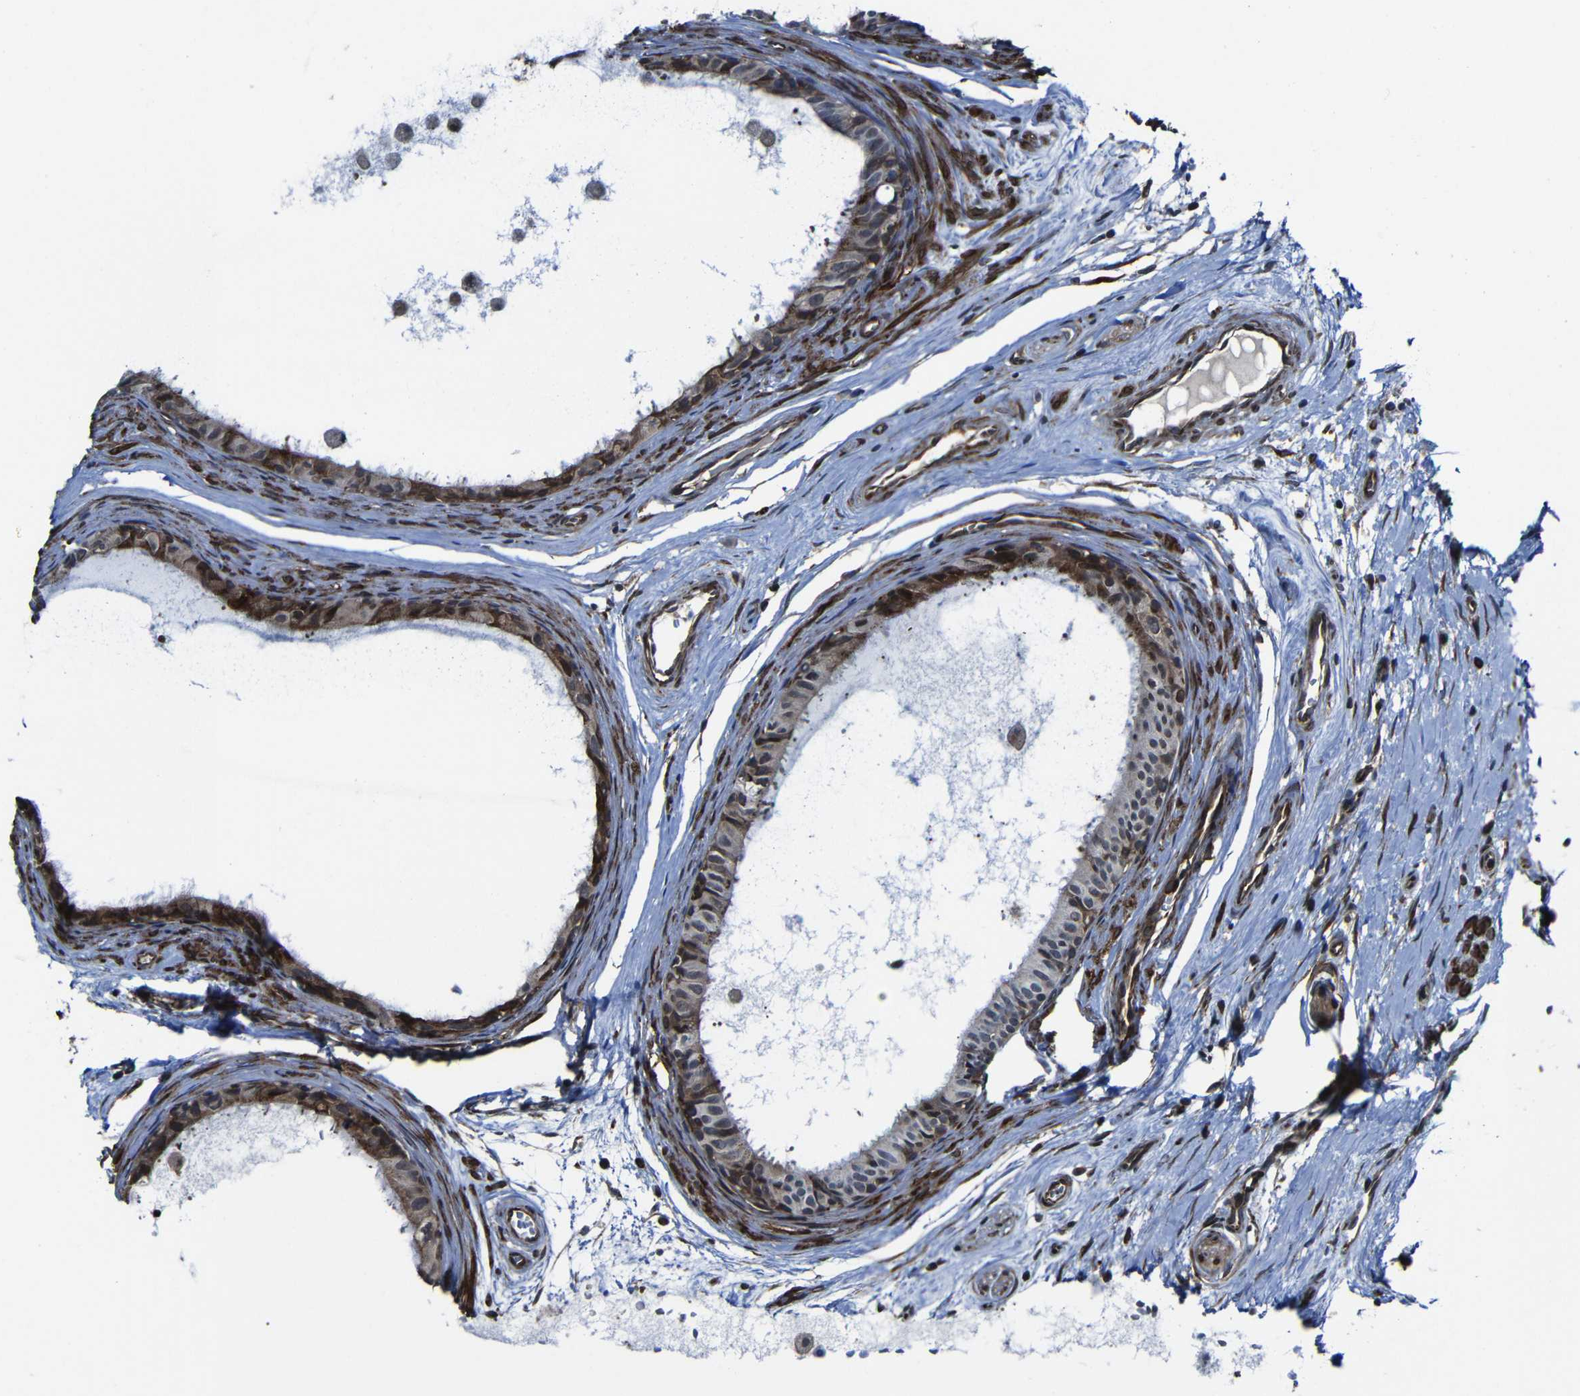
{"staining": {"intensity": "moderate", "quantity": ">75%", "location": "cytoplasmic/membranous"}, "tissue": "epididymis", "cell_type": "Glandular cells", "image_type": "normal", "snomed": [{"axis": "morphology", "description": "Normal tissue, NOS"}, {"axis": "morphology", "description": "Inflammation, NOS"}, {"axis": "topography", "description": "Epididymis"}], "caption": "About >75% of glandular cells in benign epididymis demonstrate moderate cytoplasmic/membranous protein positivity as visualized by brown immunohistochemical staining.", "gene": "KIAA0513", "patient": {"sex": "male", "age": 85}}